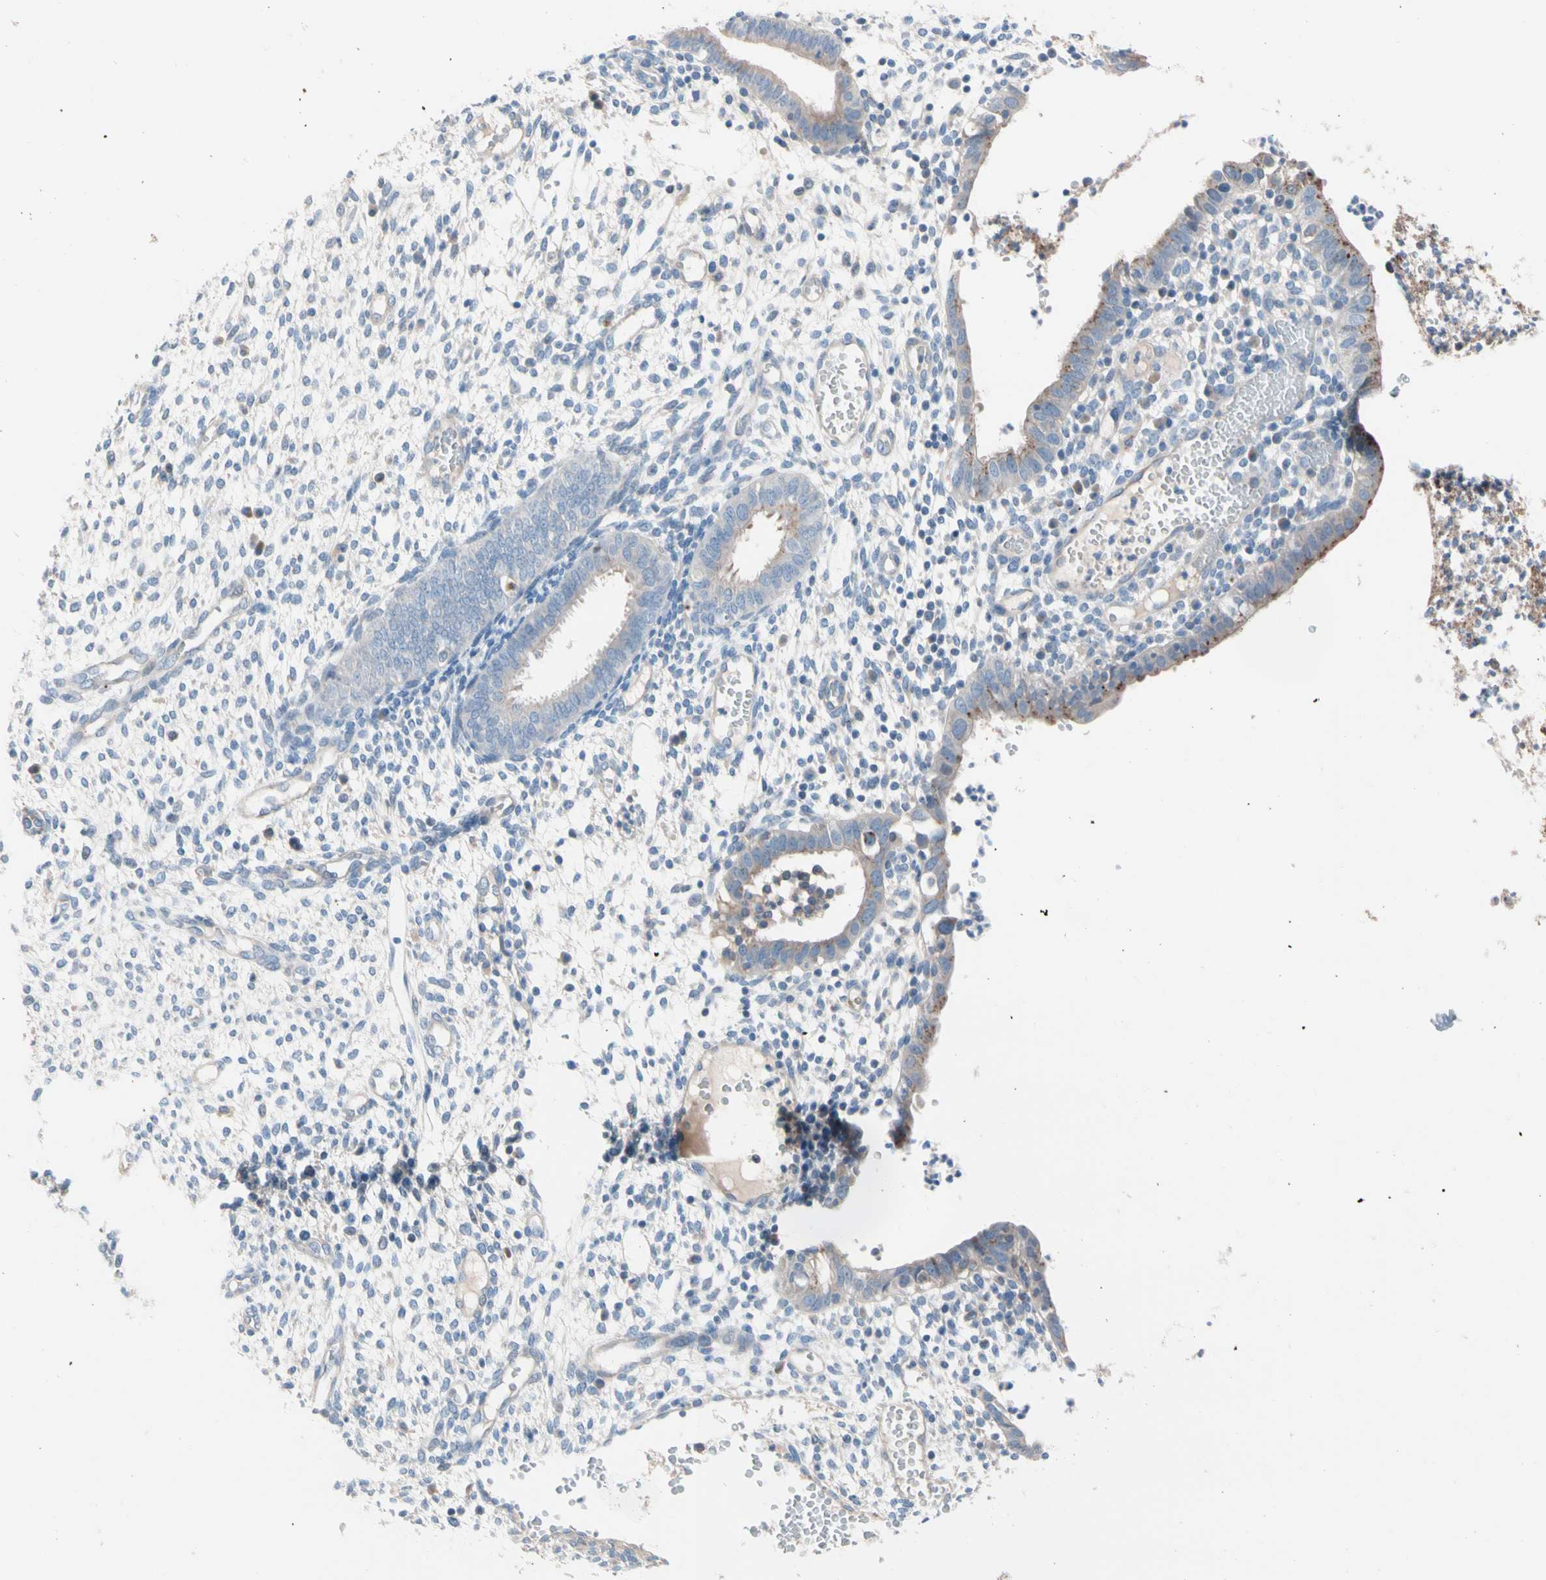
{"staining": {"intensity": "negative", "quantity": "none", "location": "none"}, "tissue": "endometrium", "cell_type": "Cells in endometrial stroma", "image_type": "normal", "snomed": [{"axis": "morphology", "description": "Normal tissue, NOS"}, {"axis": "topography", "description": "Endometrium"}], "caption": "Protein analysis of unremarkable endometrium shows no significant positivity in cells in endometrial stroma. (Brightfield microscopy of DAB immunohistochemistry at high magnification).", "gene": "CASQ1", "patient": {"sex": "female", "age": 35}}